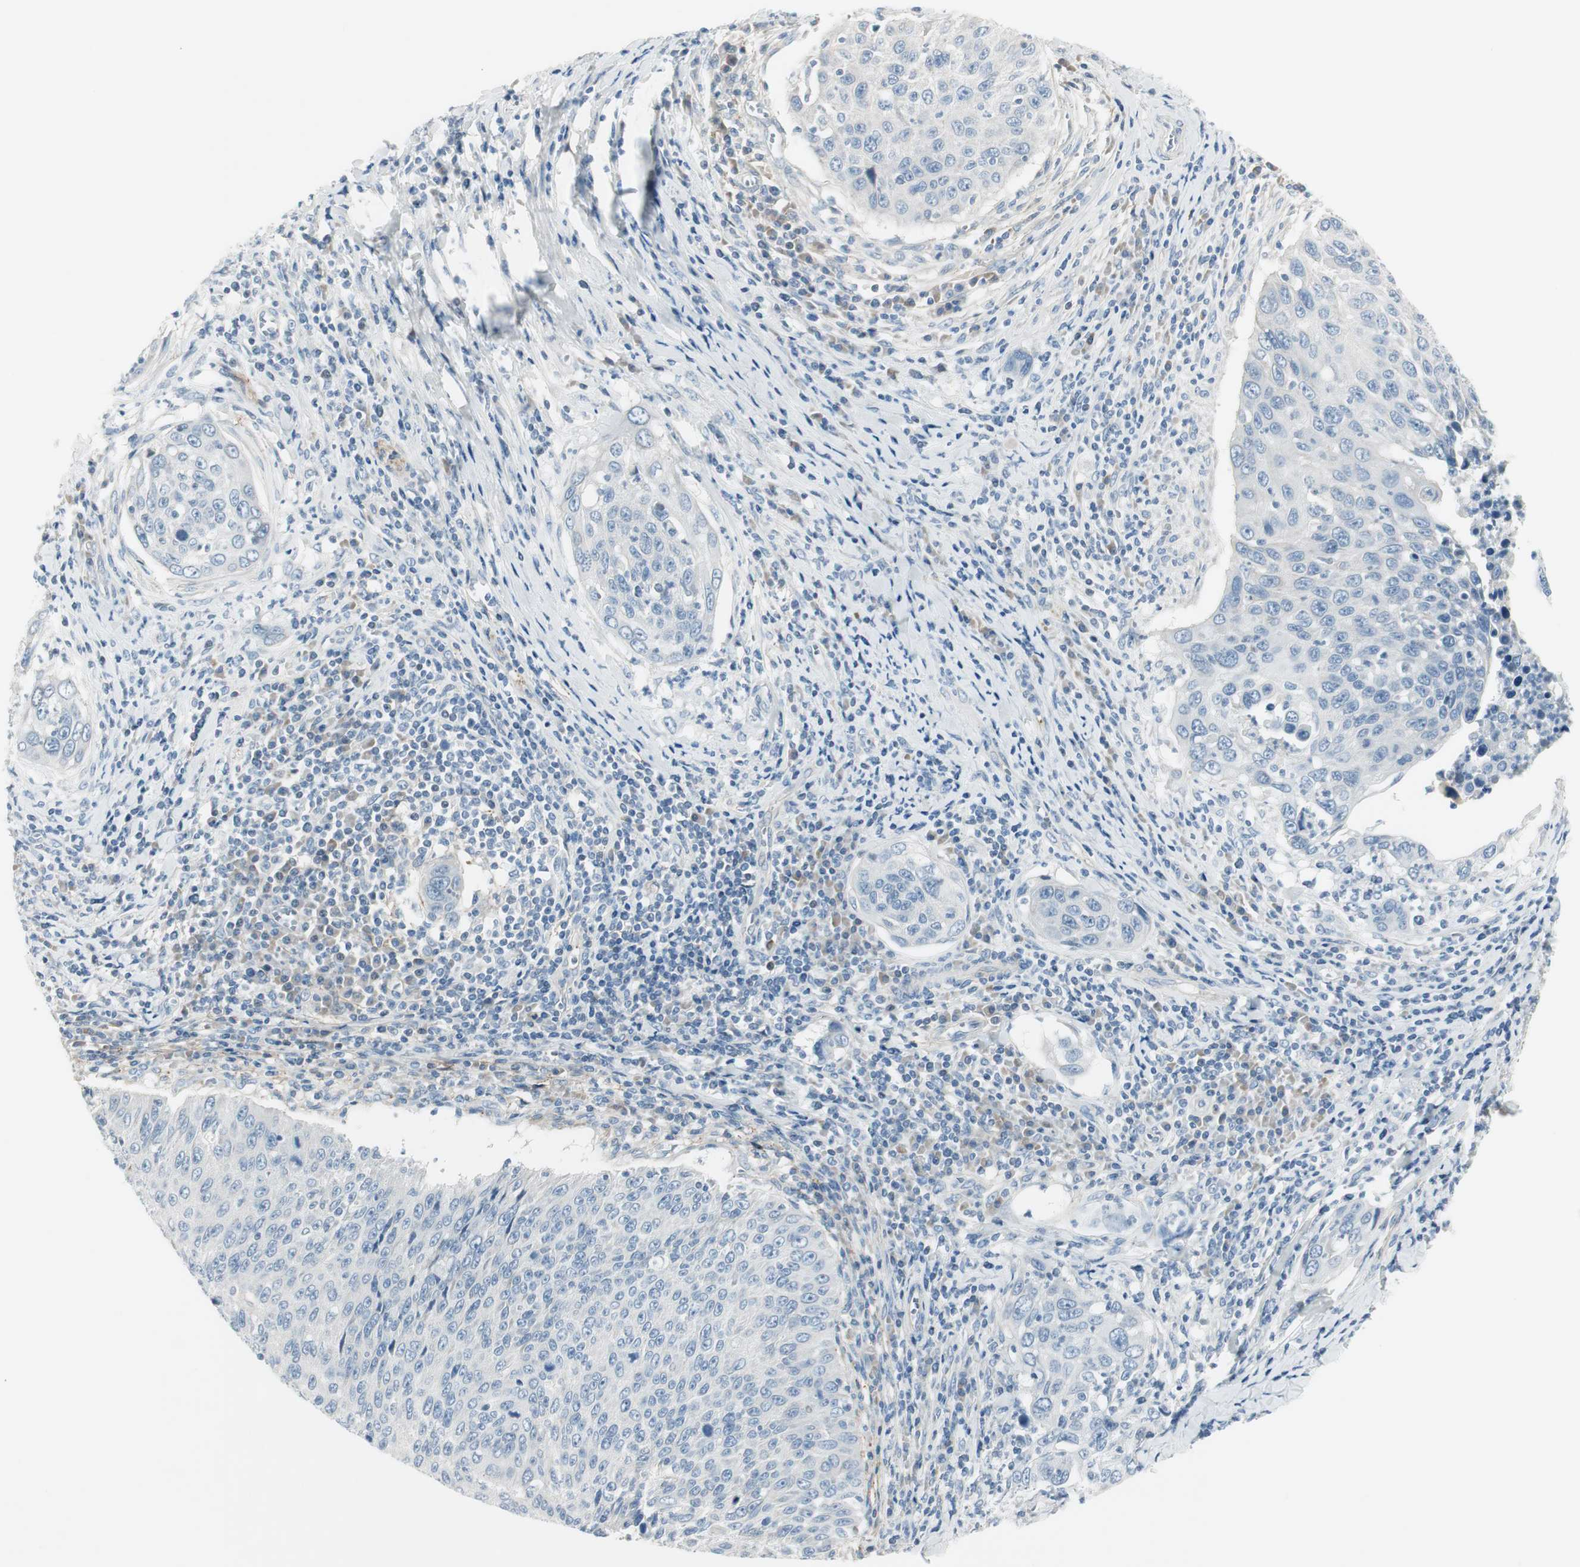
{"staining": {"intensity": "negative", "quantity": "none", "location": "none"}, "tissue": "cervical cancer", "cell_type": "Tumor cells", "image_type": "cancer", "snomed": [{"axis": "morphology", "description": "Squamous cell carcinoma, NOS"}, {"axis": "topography", "description": "Cervix"}], "caption": "Cervical cancer was stained to show a protein in brown. There is no significant positivity in tumor cells.", "gene": "CACNA2D1", "patient": {"sex": "female", "age": 53}}